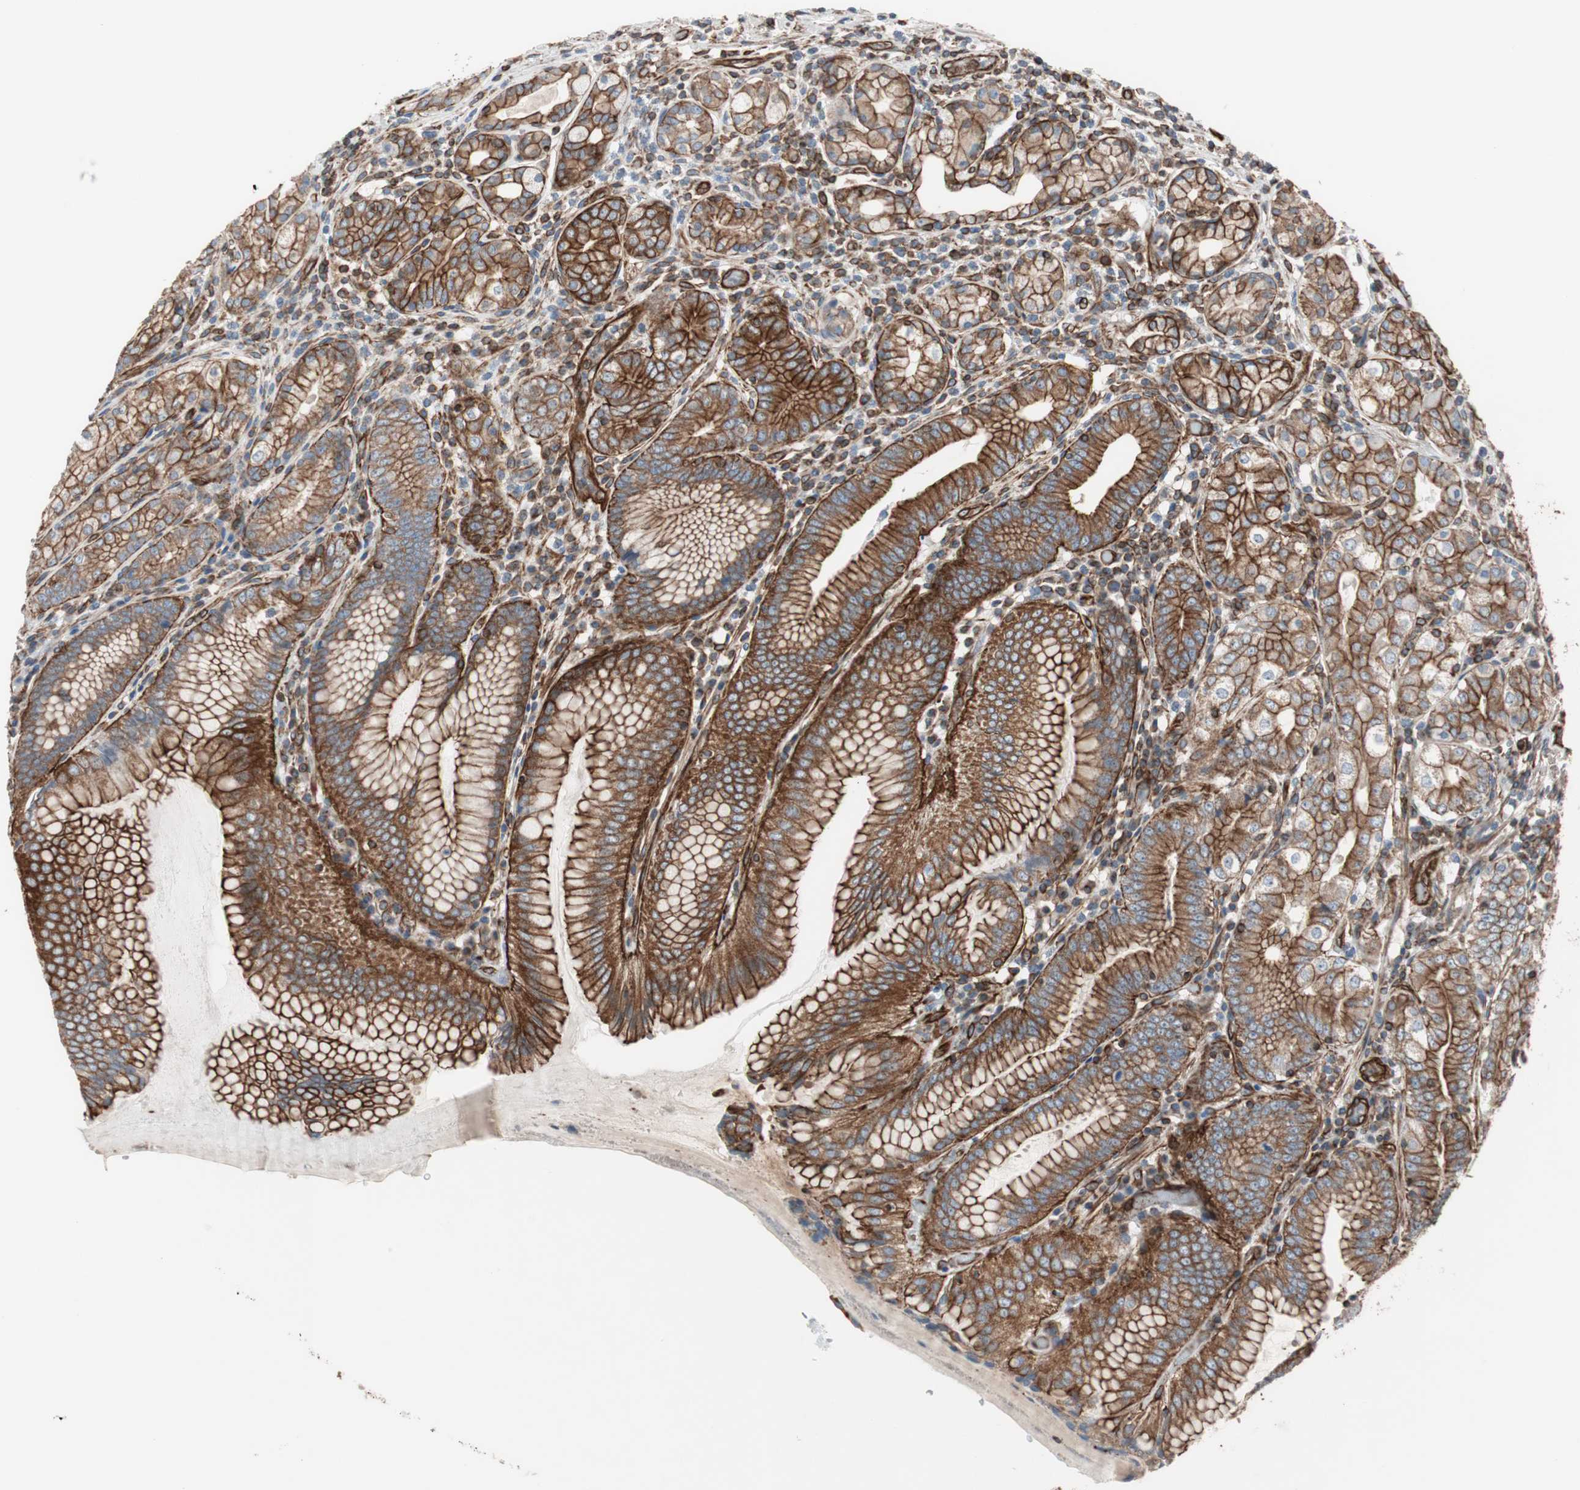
{"staining": {"intensity": "strong", "quantity": ">75%", "location": "cytoplasmic/membranous"}, "tissue": "stomach", "cell_type": "Glandular cells", "image_type": "normal", "snomed": [{"axis": "morphology", "description": "Normal tissue, NOS"}, {"axis": "topography", "description": "Stomach, lower"}], "caption": "Immunohistochemistry (IHC) staining of benign stomach, which displays high levels of strong cytoplasmic/membranous staining in about >75% of glandular cells indicating strong cytoplasmic/membranous protein staining. The staining was performed using DAB (3,3'-diaminobenzidine) (brown) for protein detection and nuclei were counterstained in hematoxylin (blue).", "gene": "TCTA", "patient": {"sex": "female", "age": 76}}